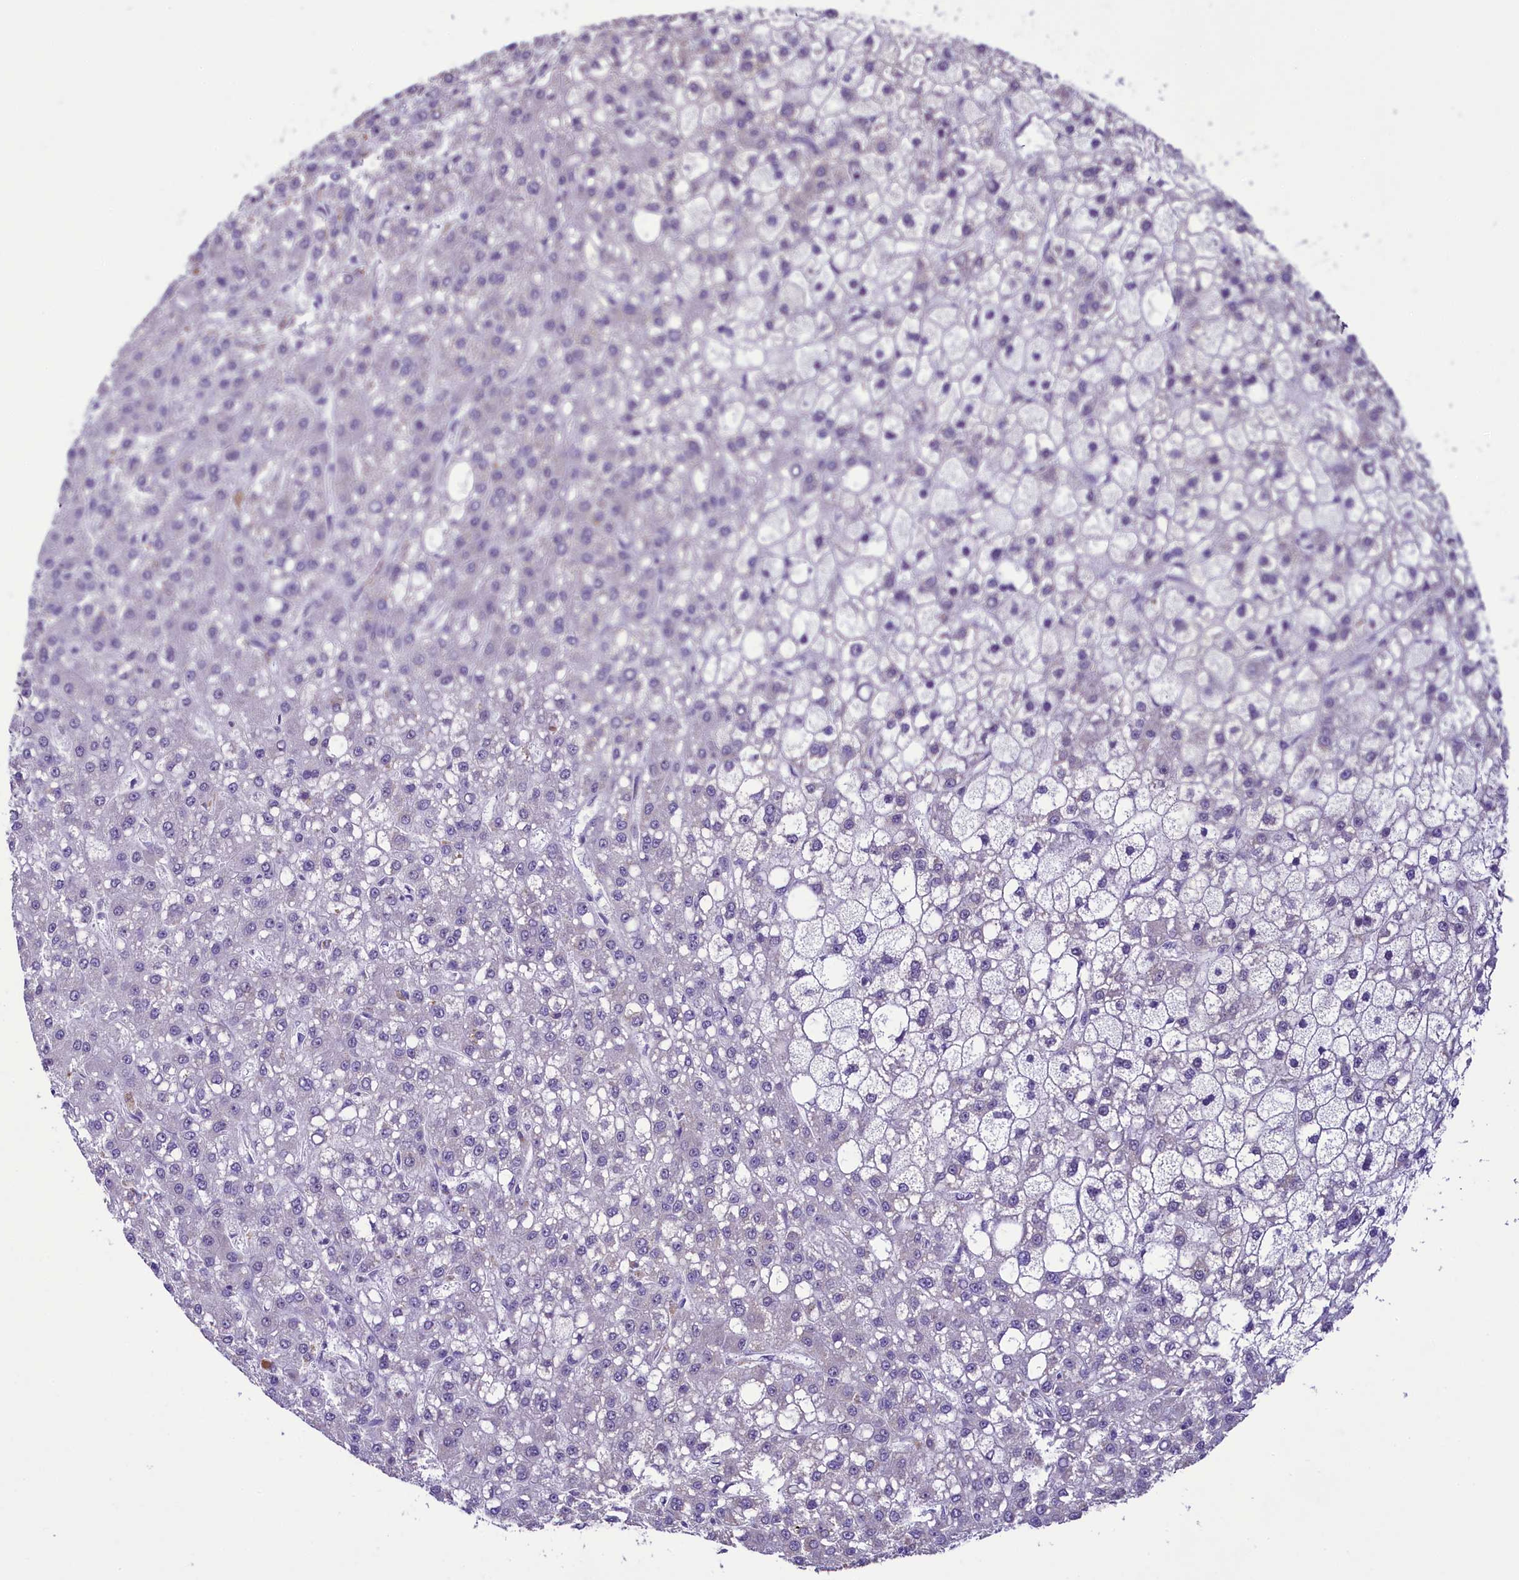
{"staining": {"intensity": "negative", "quantity": "none", "location": "none"}, "tissue": "liver cancer", "cell_type": "Tumor cells", "image_type": "cancer", "snomed": [{"axis": "morphology", "description": "Carcinoma, Hepatocellular, NOS"}, {"axis": "topography", "description": "Liver"}], "caption": "High power microscopy photomicrograph of an immunohistochemistry (IHC) histopathology image of liver cancer (hepatocellular carcinoma), revealing no significant expression in tumor cells.", "gene": "PAF1", "patient": {"sex": "male", "age": 67}}